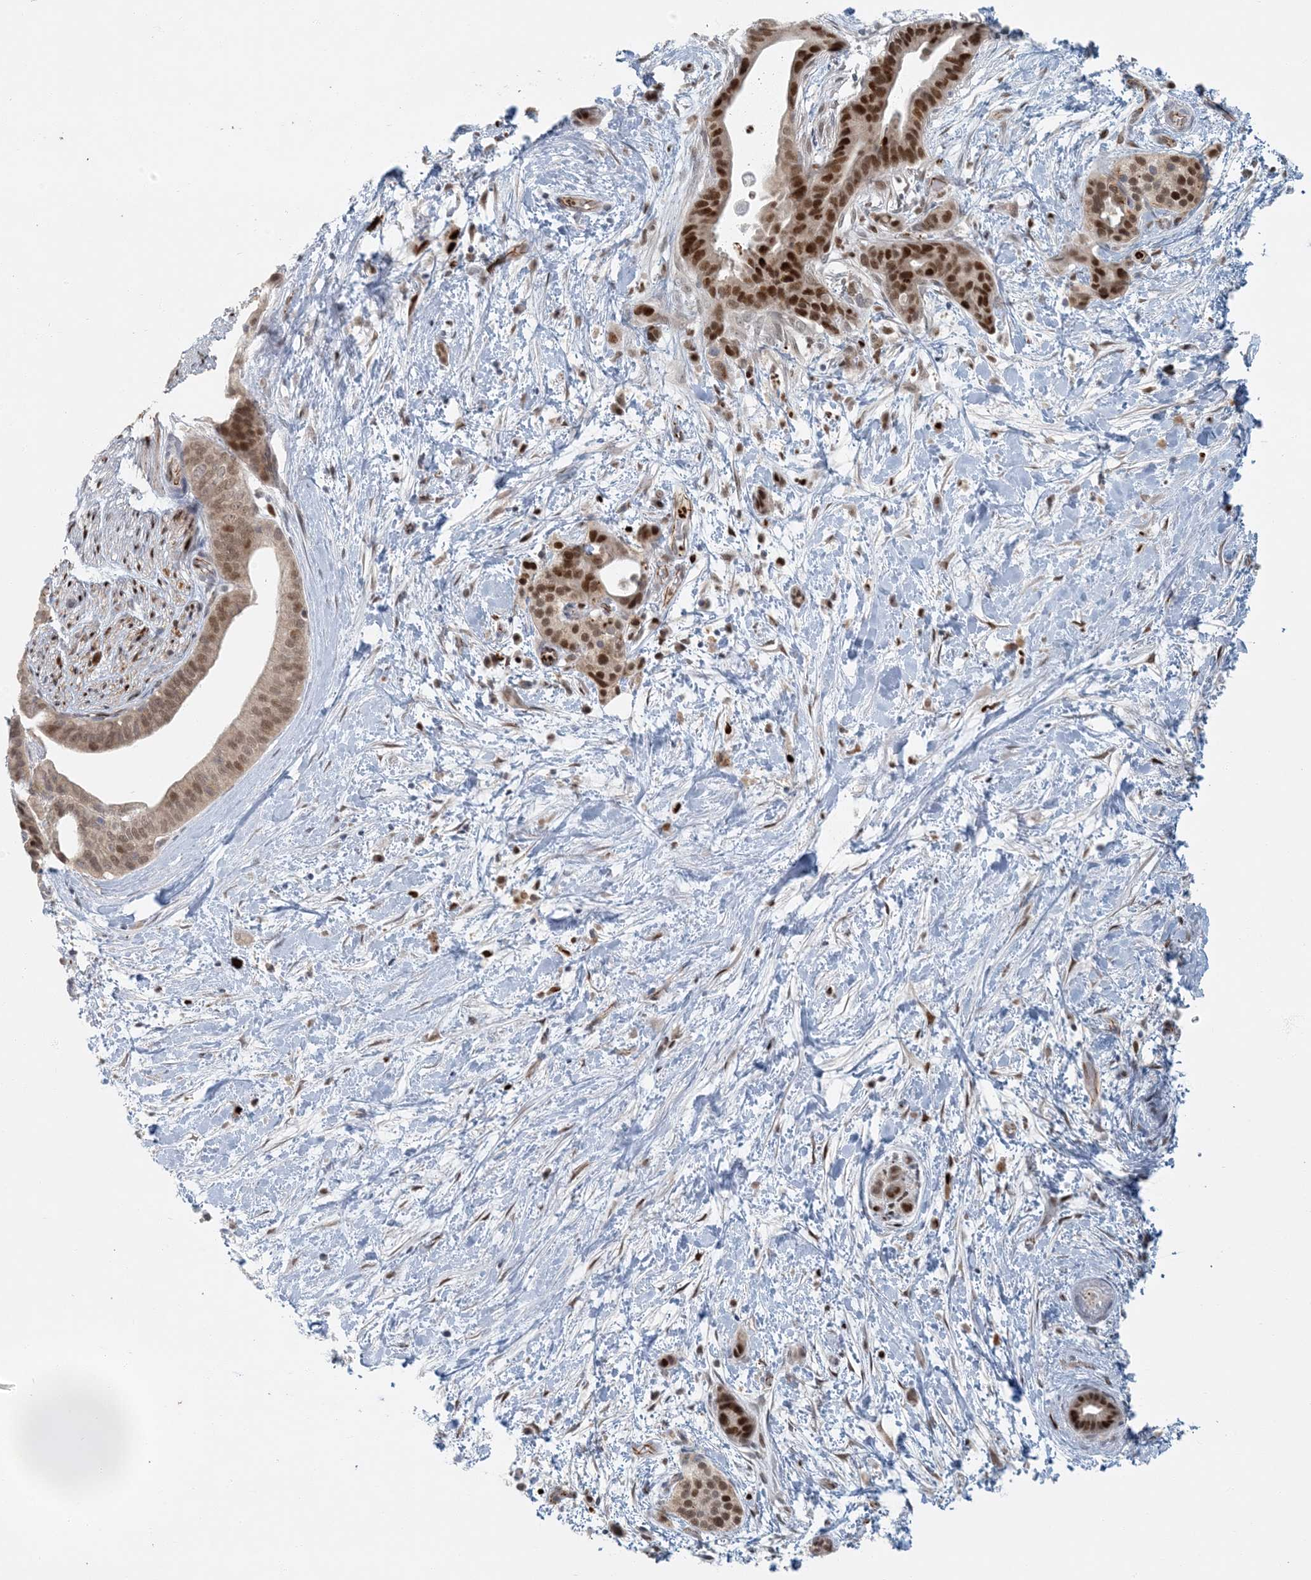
{"staining": {"intensity": "moderate", "quantity": ">75%", "location": "nuclear"}, "tissue": "pancreatic cancer", "cell_type": "Tumor cells", "image_type": "cancer", "snomed": [{"axis": "morphology", "description": "Normal tissue, NOS"}, {"axis": "morphology", "description": "Adenocarcinoma, NOS"}, {"axis": "topography", "description": "Pancreas"}, {"axis": "topography", "description": "Peripheral nerve tissue"}], "caption": "Moderate nuclear positivity for a protein is present in about >75% of tumor cells of pancreatic cancer using IHC.", "gene": "AK9", "patient": {"sex": "female", "age": 63}}